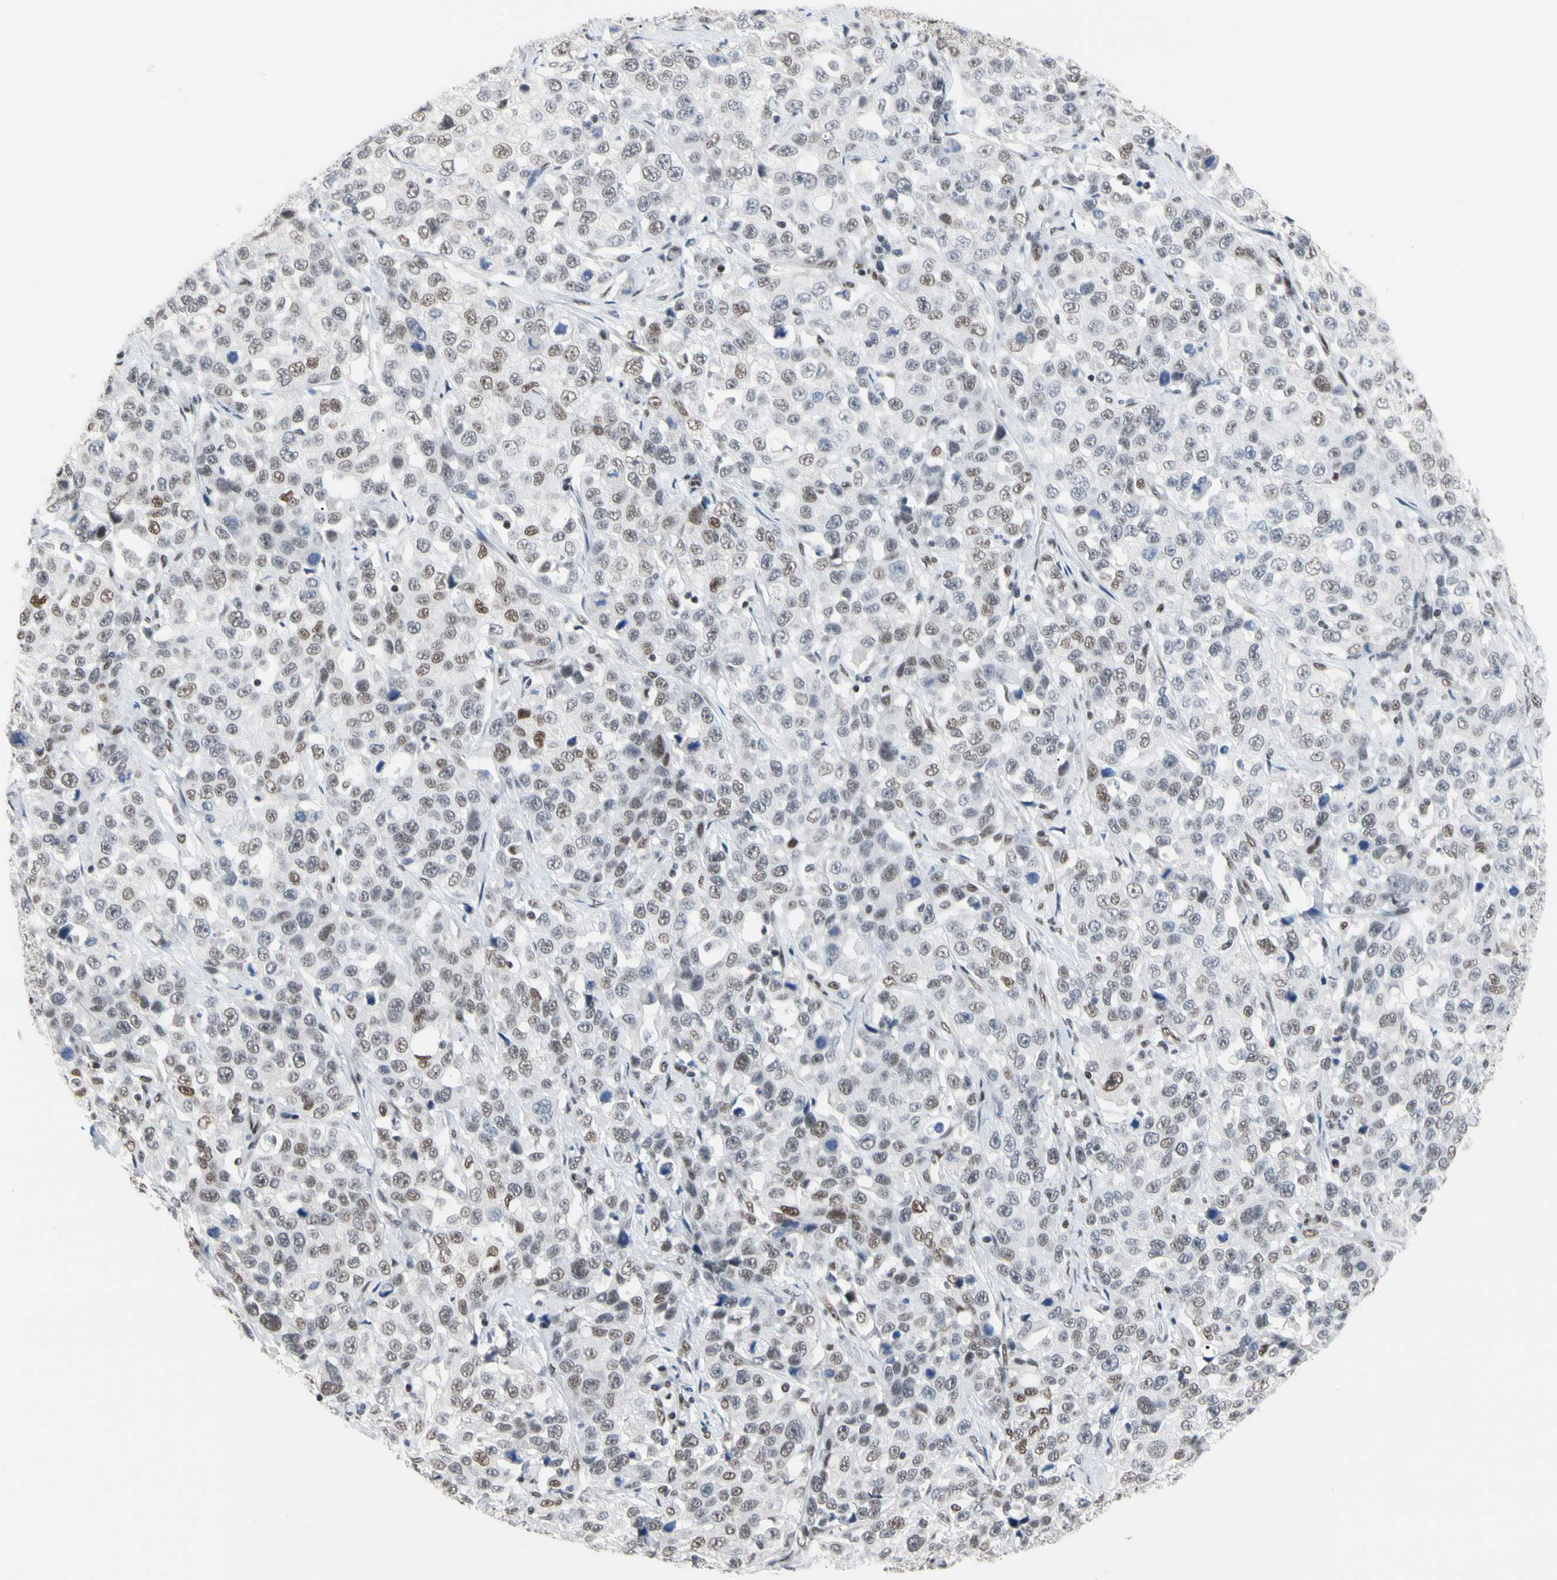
{"staining": {"intensity": "weak", "quantity": "25%-75%", "location": "nuclear"}, "tissue": "stomach cancer", "cell_type": "Tumor cells", "image_type": "cancer", "snomed": [{"axis": "morphology", "description": "Normal tissue, NOS"}, {"axis": "morphology", "description": "Adenocarcinoma, NOS"}, {"axis": "topography", "description": "Stomach"}], "caption": "A low amount of weak nuclear positivity is identified in about 25%-75% of tumor cells in stomach cancer tissue. Using DAB (brown) and hematoxylin (blue) stains, captured at high magnification using brightfield microscopy.", "gene": "FAM98B", "patient": {"sex": "male", "age": 48}}